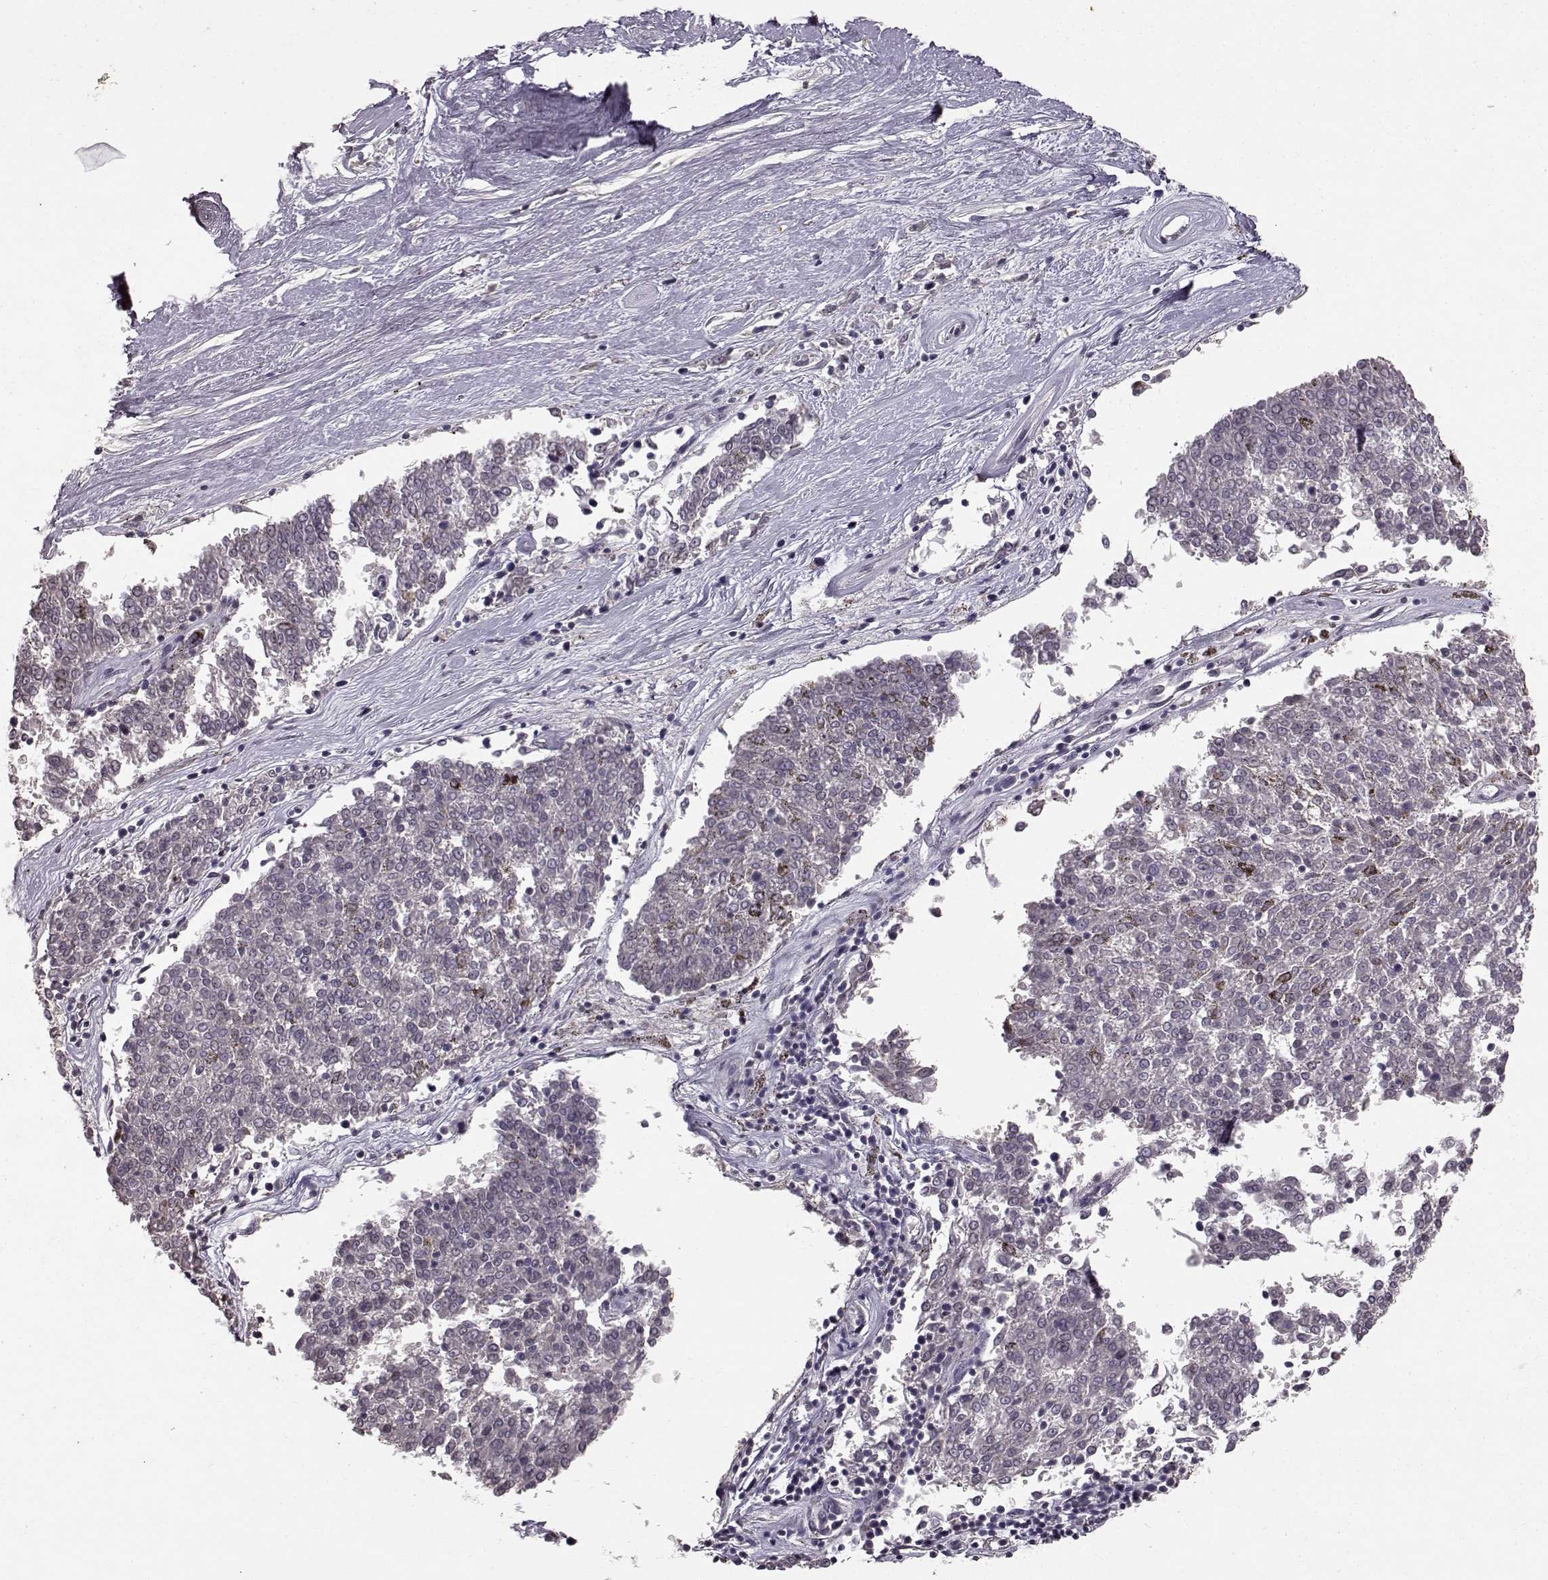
{"staining": {"intensity": "negative", "quantity": "none", "location": "none"}, "tissue": "melanoma", "cell_type": "Tumor cells", "image_type": "cancer", "snomed": [{"axis": "morphology", "description": "Malignant melanoma, NOS"}, {"axis": "topography", "description": "Skin"}], "caption": "High power microscopy photomicrograph of an IHC histopathology image of malignant melanoma, revealing no significant staining in tumor cells.", "gene": "NTRK2", "patient": {"sex": "female", "age": 72}}